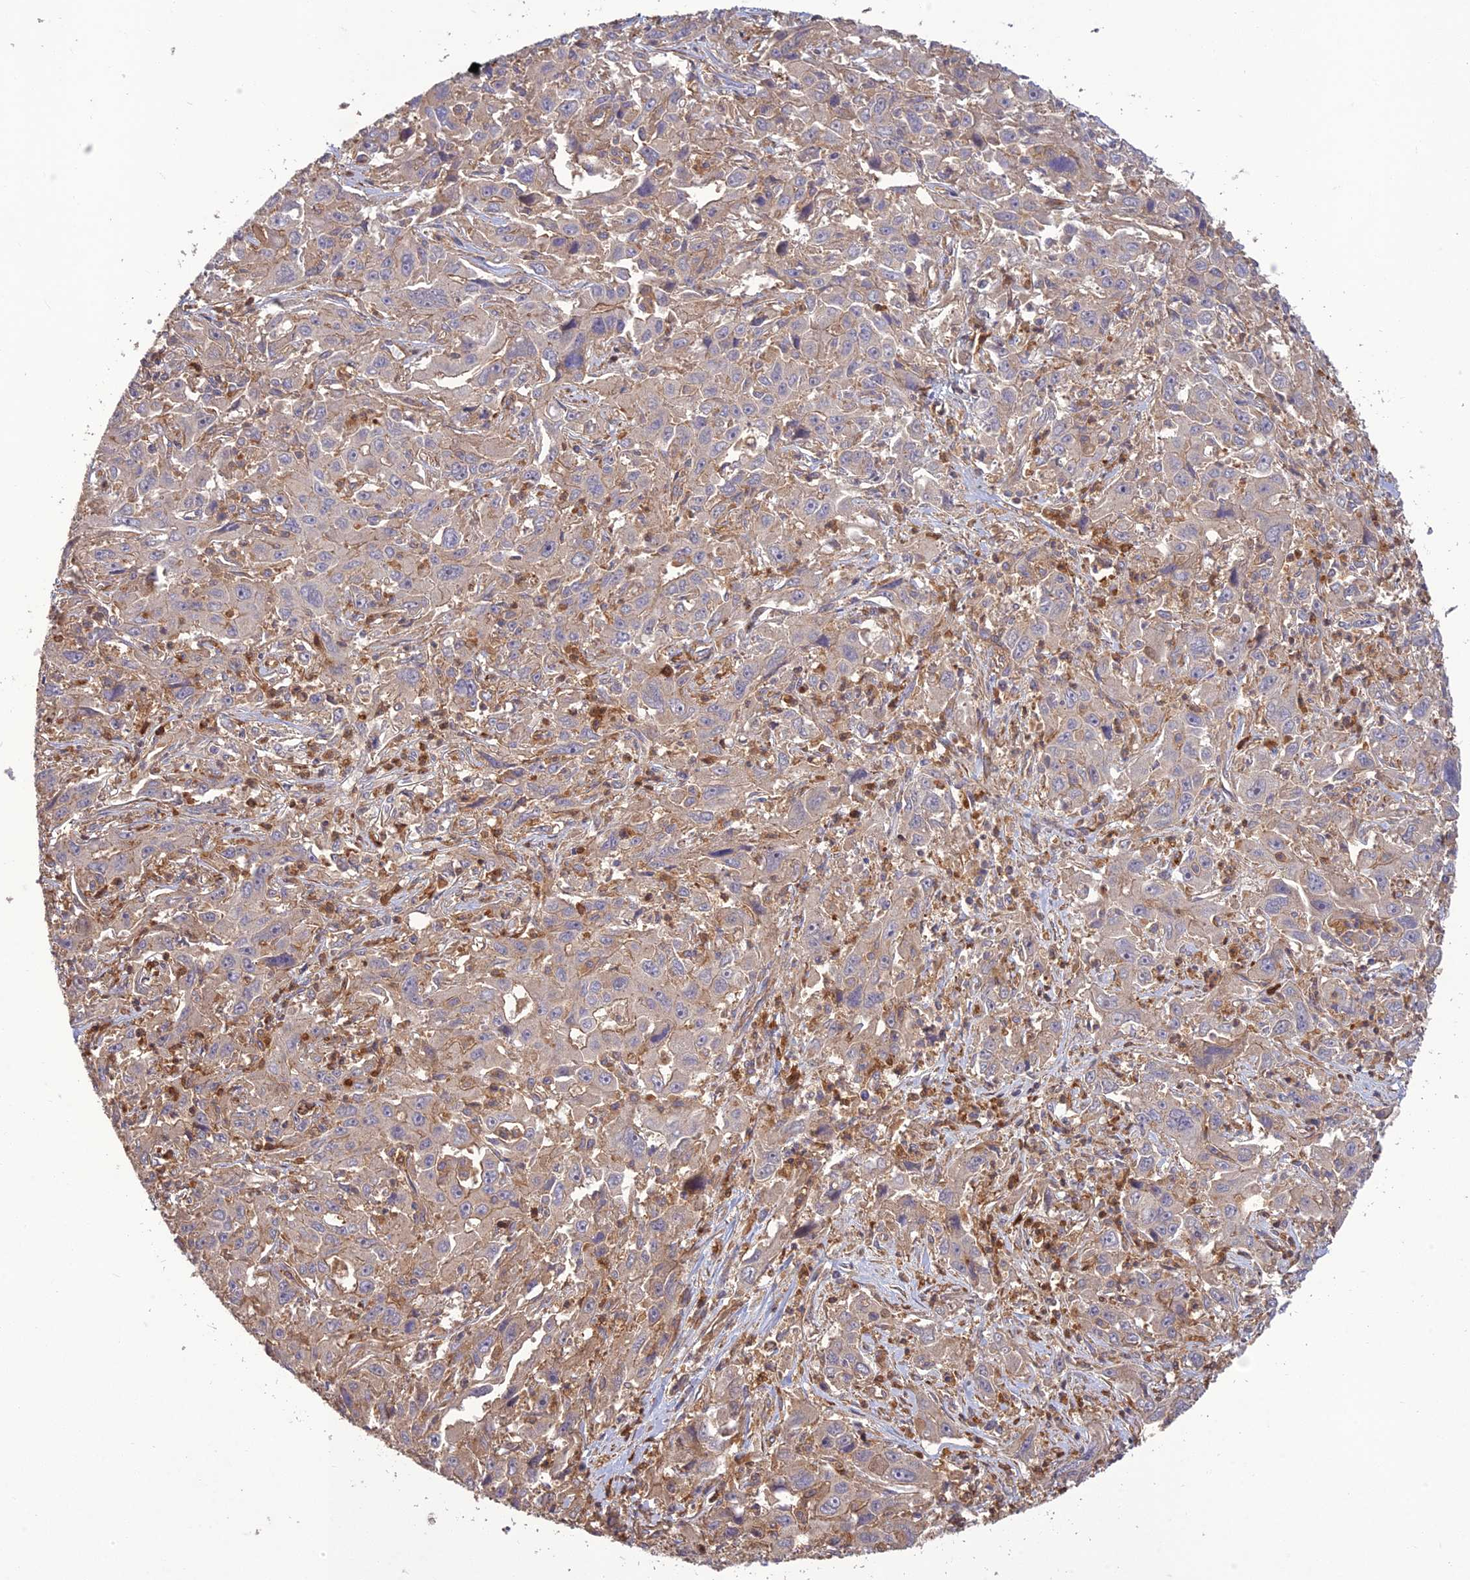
{"staining": {"intensity": "weak", "quantity": "<25%", "location": "cytoplasmic/membranous"}, "tissue": "liver cancer", "cell_type": "Tumor cells", "image_type": "cancer", "snomed": [{"axis": "morphology", "description": "Carcinoma, Hepatocellular, NOS"}, {"axis": "topography", "description": "Liver"}], "caption": "A histopathology image of liver cancer (hepatocellular carcinoma) stained for a protein reveals no brown staining in tumor cells.", "gene": "TMEM131L", "patient": {"sex": "male", "age": 63}}